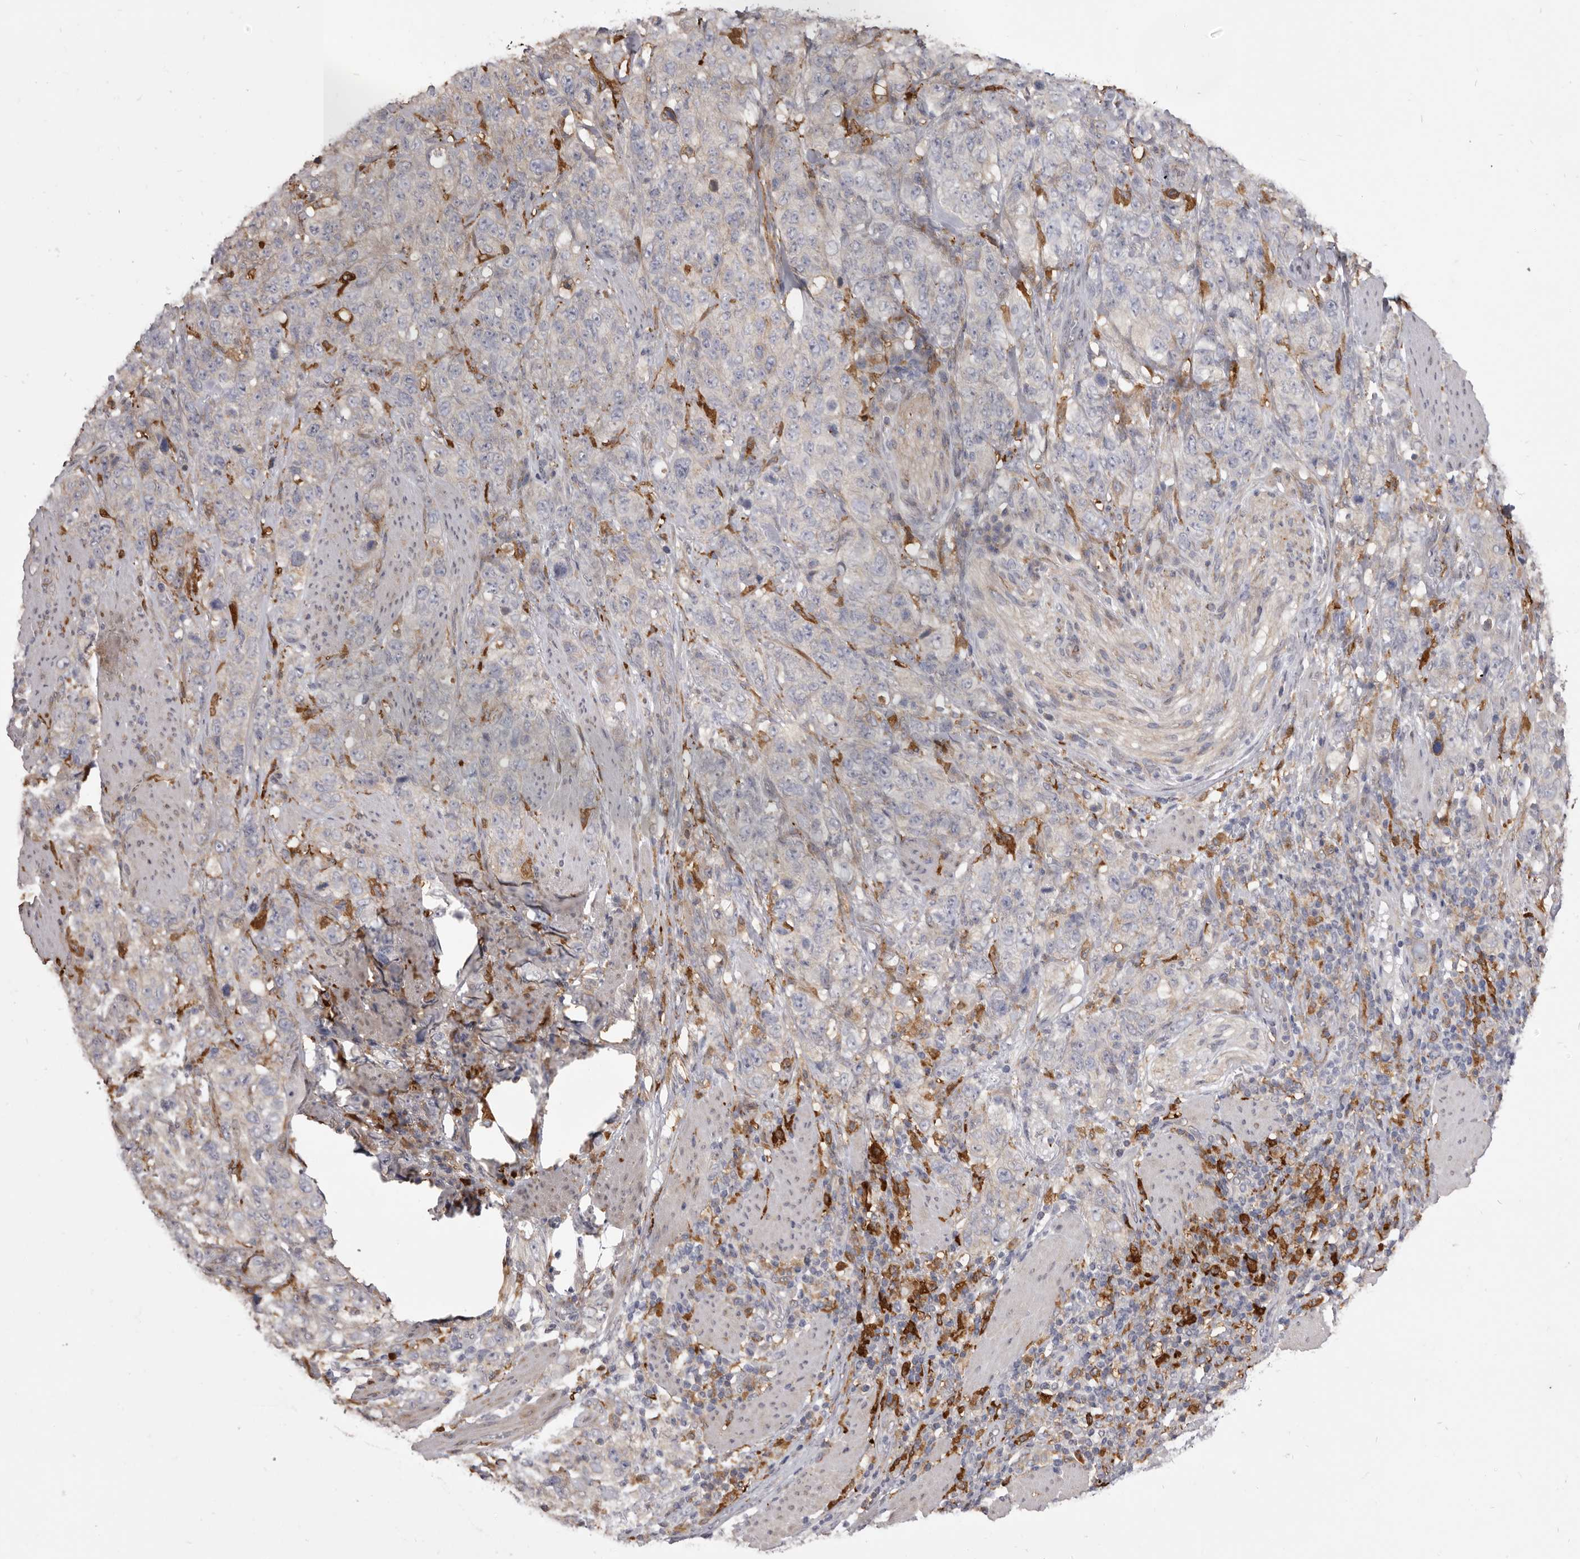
{"staining": {"intensity": "negative", "quantity": "none", "location": "none"}, "tissue": "stomach cancer", "cell_type": "Tumor cells", "image_type": "cancer", "snomed": [{"axis": "morphology", "description": "Adenocarcinoma, NOS"}, {"axis": "topography", "description": "Stomach"}], "caption": "Tumor cells are negative for protein expression in human adenocarcinoma (stomach). (Immunohistochemistry, brightfield microscopy, high magnification).", "gene": "VPS45", "patient": {"sex": "male", "age": 48}}